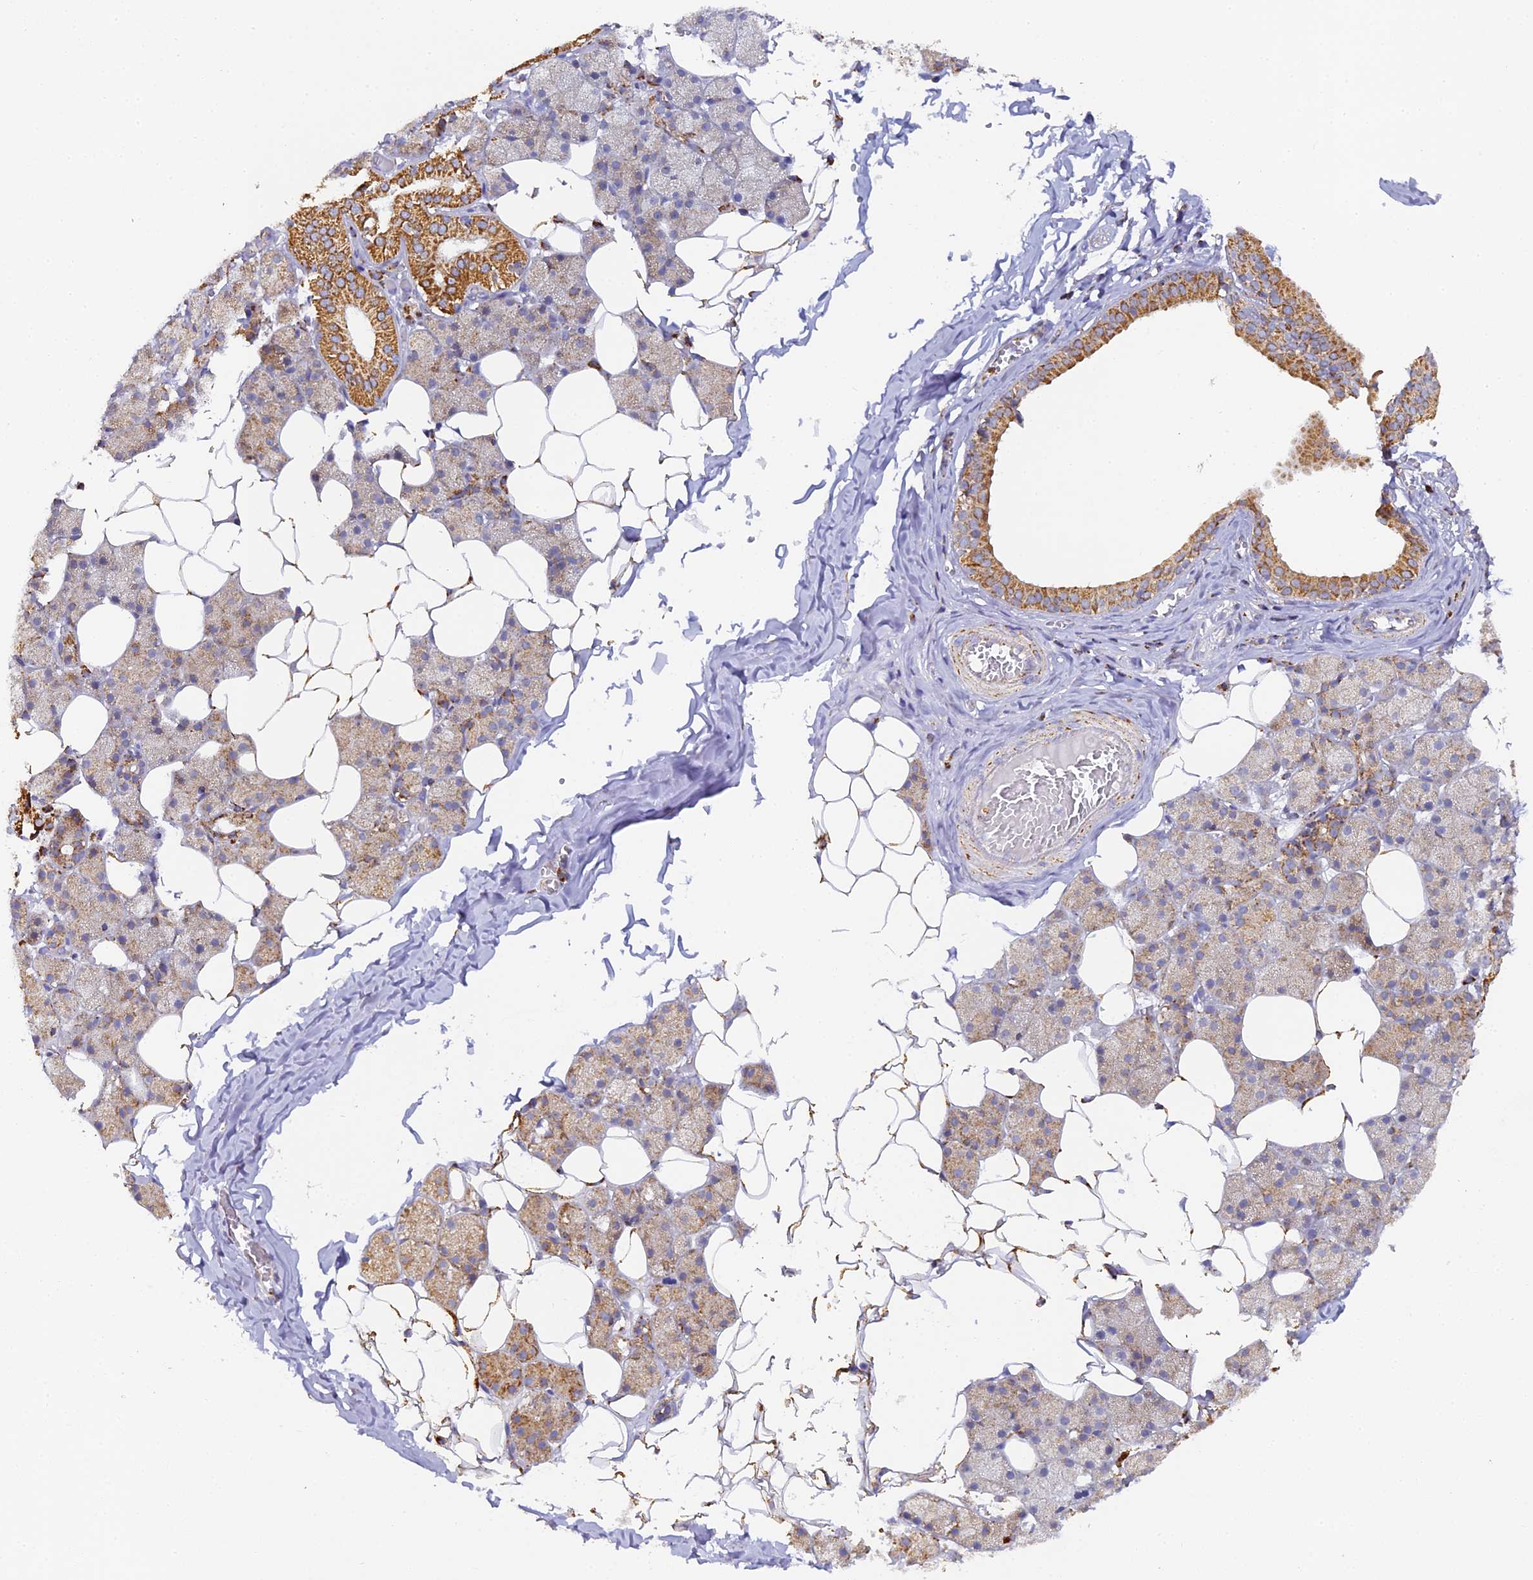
{"staining": {"intensity": "strong", "quantity": "<25%", "location": "cytoplasmic/membranous"}, "tissue": "salivary gland", "cell_type": "Glandular cells", "image_type": "normal", "snomed": [{"axis": "morphology", "description": "Normal tissue, NOS"}, {"axis": "topography", "description": "Salivary gland"}], "caption": "DAB immunohistochemical staining of benign salivary gland demonstrates strong cytoplasmic/membranous protein positivity in approximately <25% of glandular cells.", "gene": "DONSON", "patient": {"sex": "female", "age": 33}}